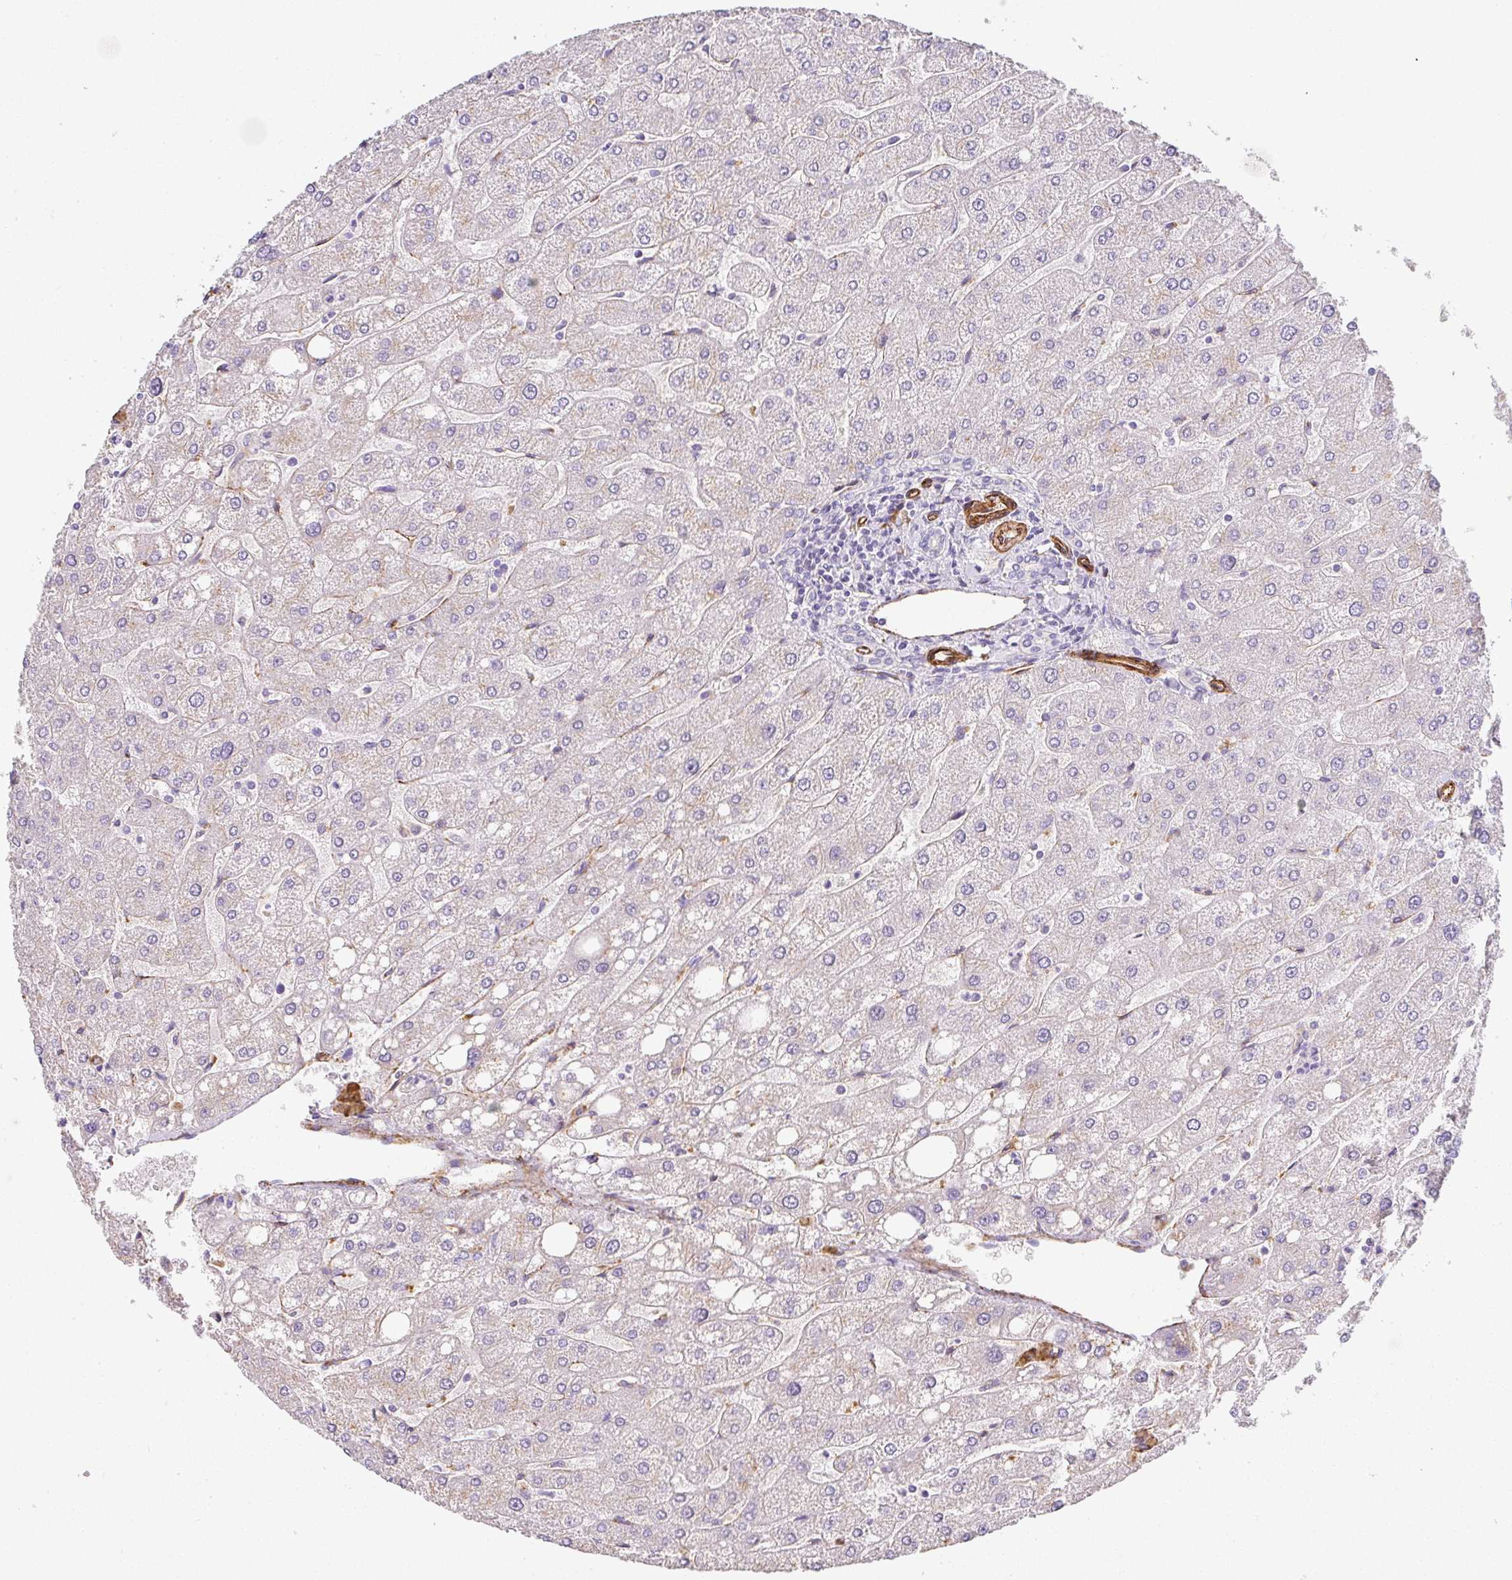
{"staining": {"intensity": "negative", "quantity": "none", "location": "none"}, "tissue": "liver", "cell_type": "Cholangiocytes", "image_type": "normal", "snomed": [{"axis": "morphology", "description": "Normal tissue, NOS"}, {"axis": "topography", "description": "Liver"}], "caption": "This is an immunohistochemistry histopathology image of unremarkable liver. There is no positivity in cholangiocytes.", "gene": "SLC25A17", "patient": {"sex": "male", "age": 67}}